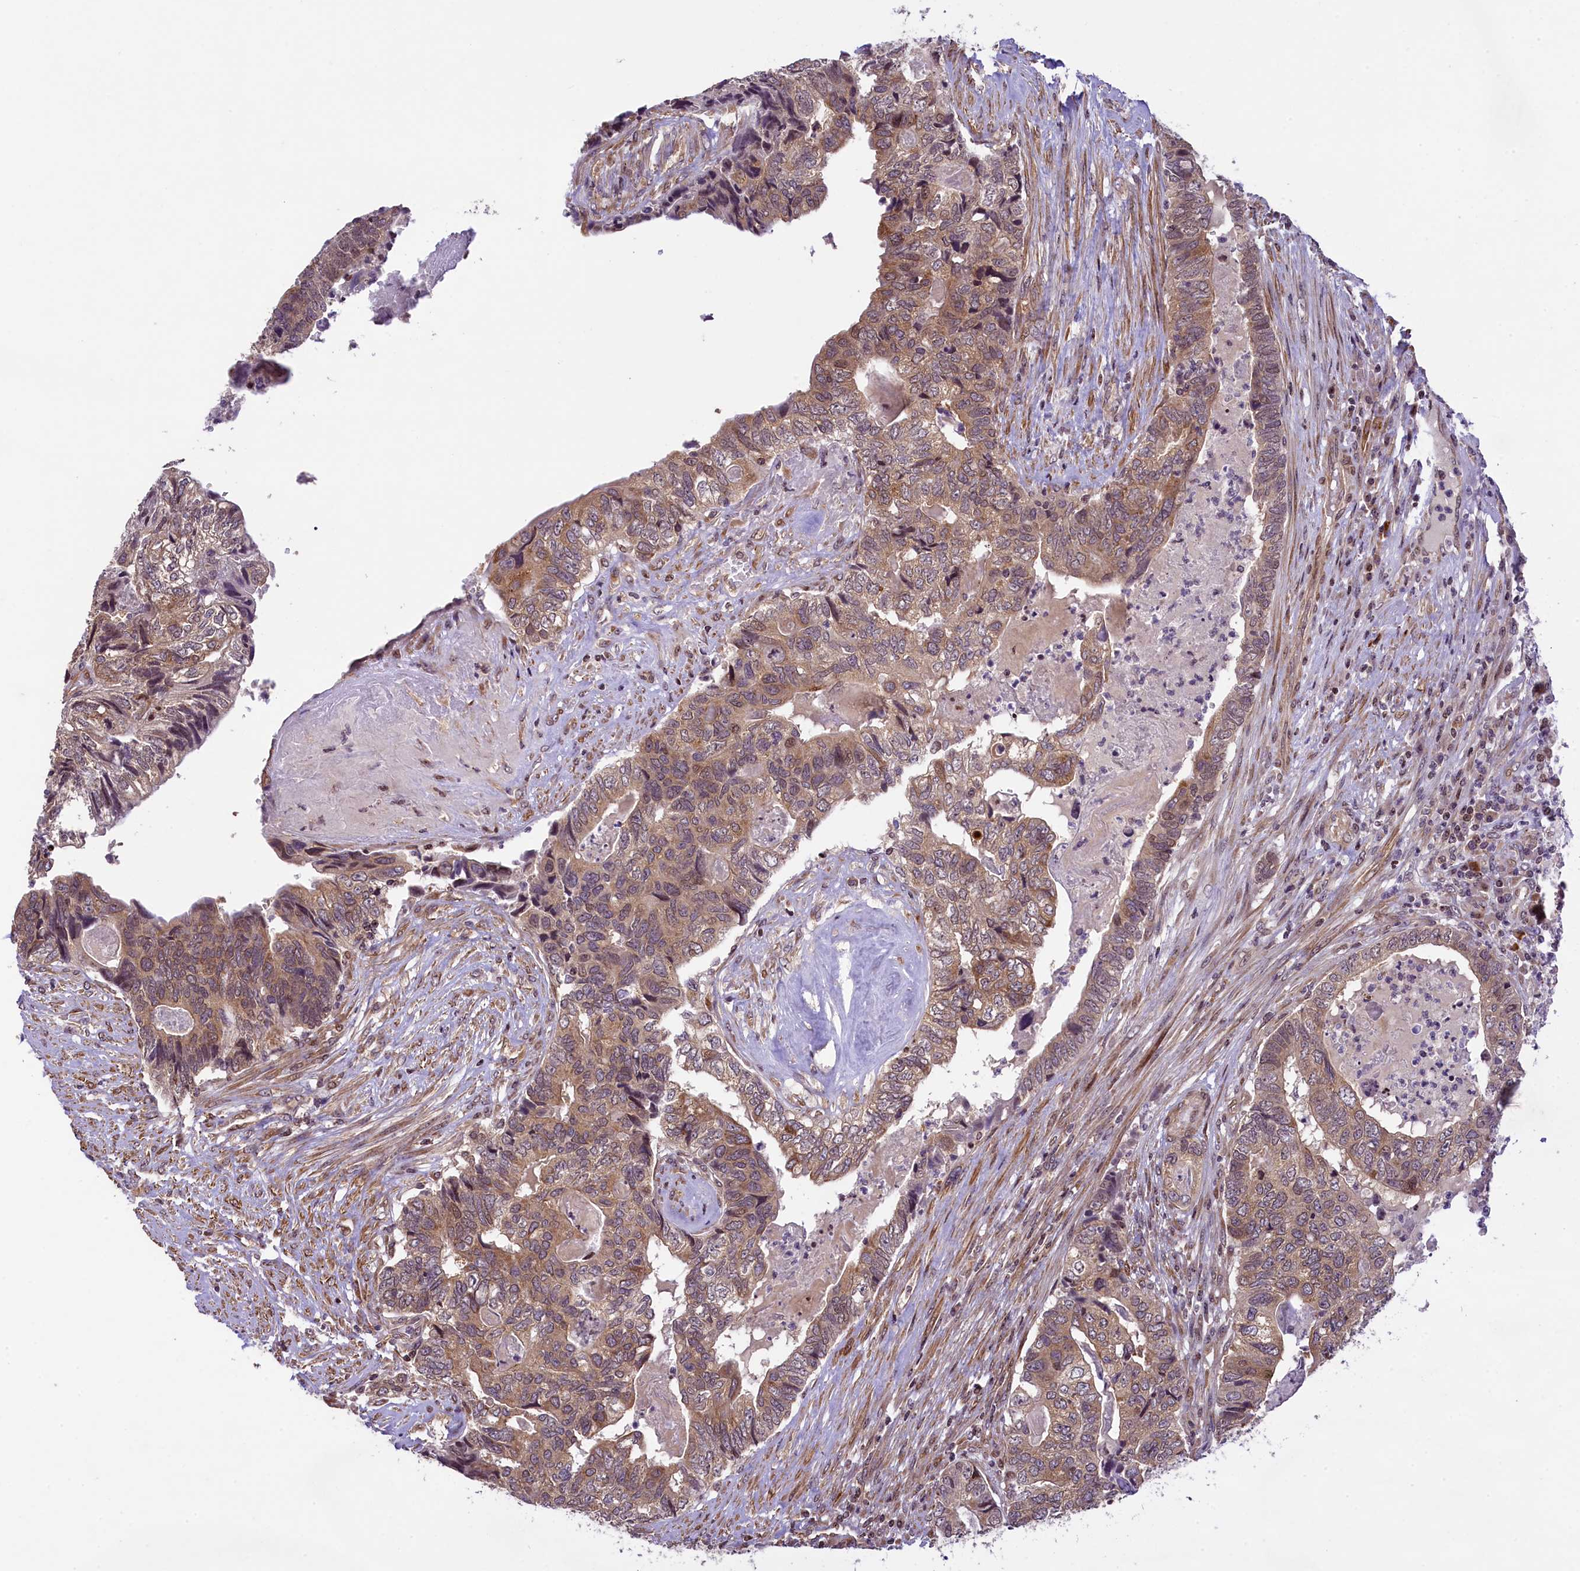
{"staining": {"intensity": "moderate", "quantity": ">75%", "location": "cytoplasmic/membranous"}, "tissue": "colorectal cancer", "cell_type": "Tumor cells", "image_type": "cancer", "snomed": [{"axis": "morphology", "description": "Adenocarcinoma, NOS"}, {"axis": "topography", "description": "Colon"}], "caption": "Immunohistochemical staining of colorectal adenocarcinoma demonstrates medium levels of moderate cytoplasmic/membranous protein positivity in about >75% of tumor cells.", "gene": "RBBP8", "patient": {"sex": "female", "age": 67}}